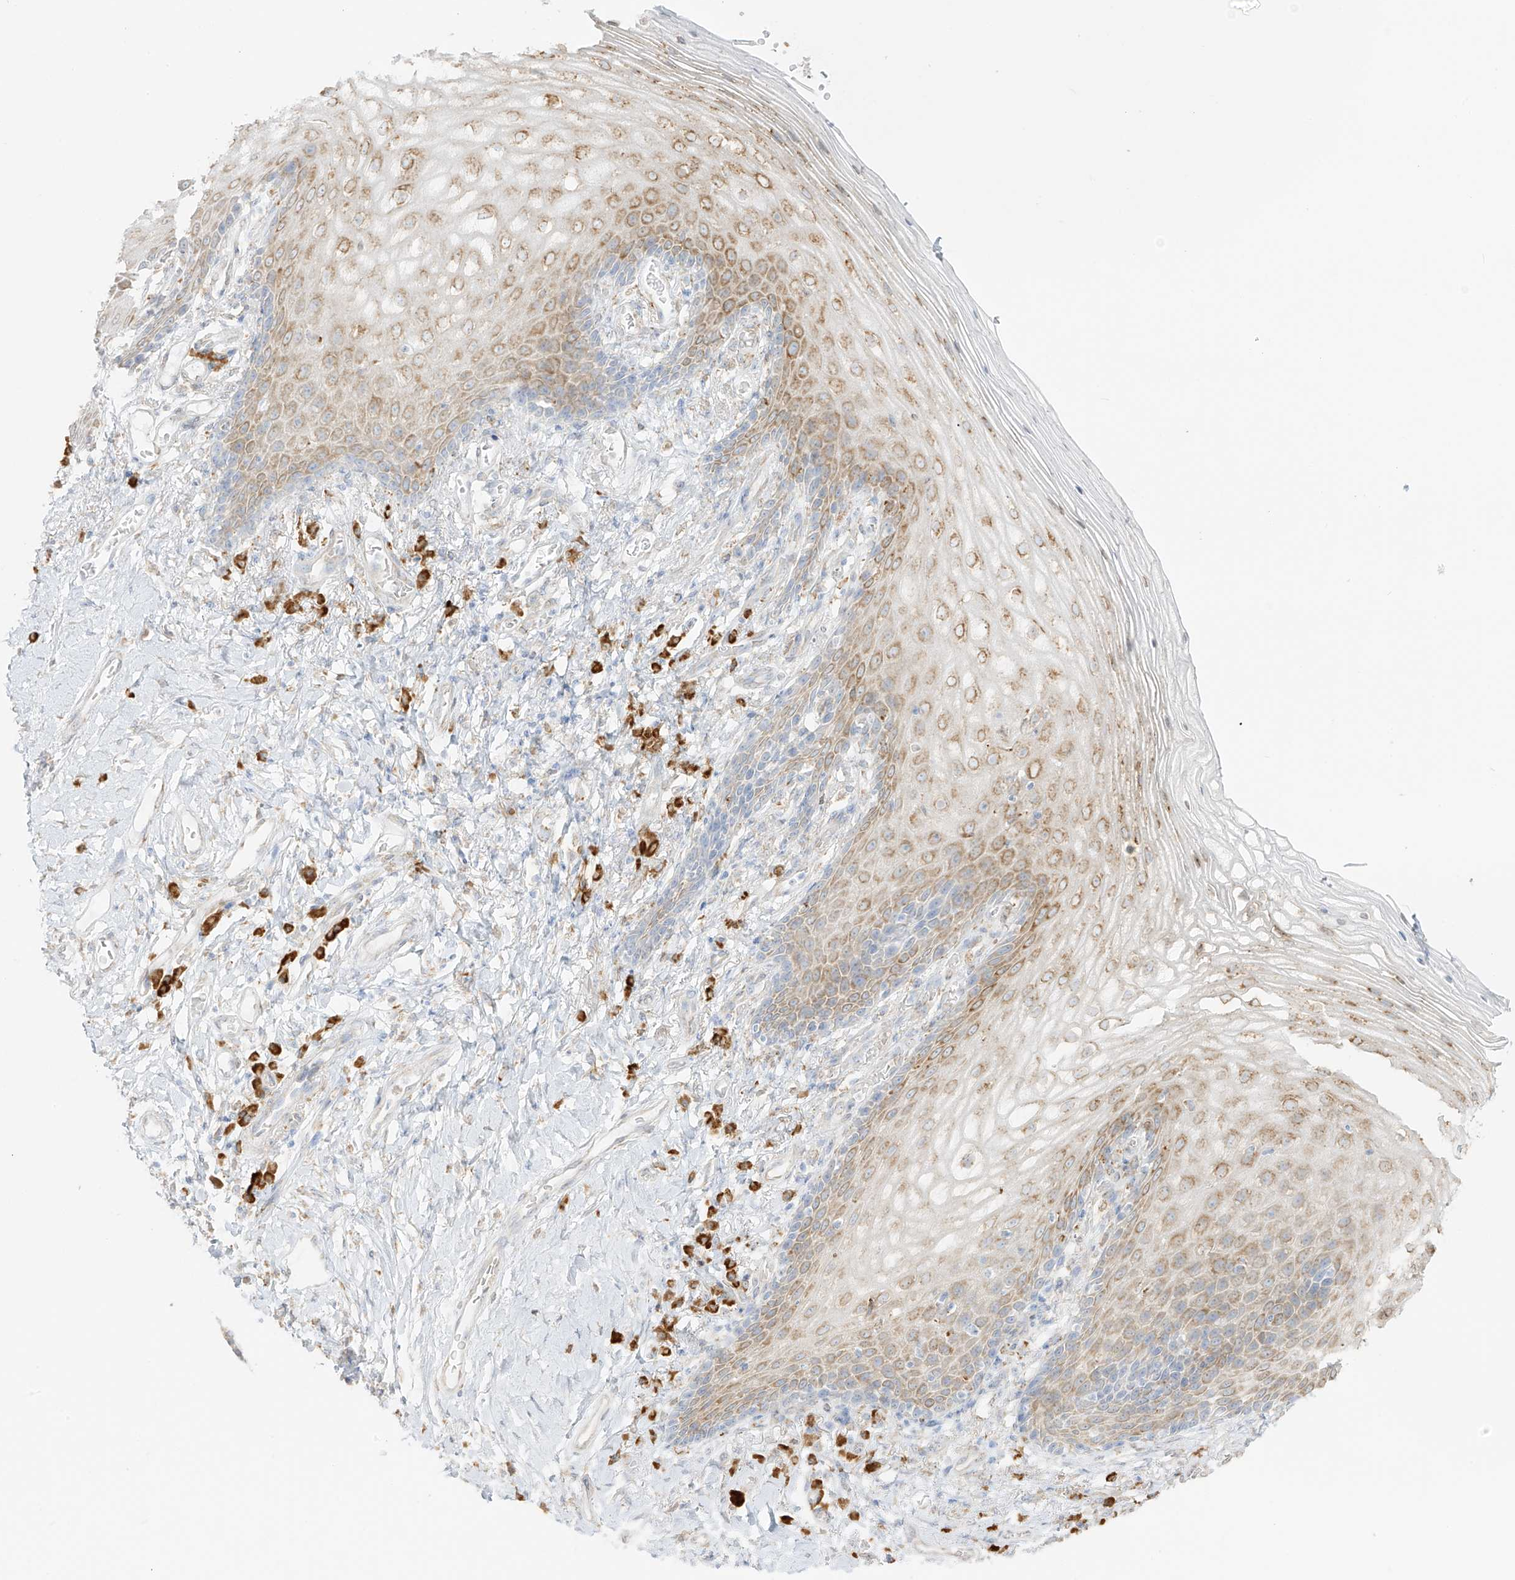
{"staining": {"intensity": "moderate", "quantity": "<25%", "location": "cytoplasmic/membranous"}, "tissue": "vagina", "cell_type": "Squamous epithelial cells", "image_type": "normal", "snomed": [{"axis": "morphology", "description": "Normal tissue, NOS"}, {"axis": "topography", "description": "Vagina"}], "caption": "An immunohistochemistry (IHC) micrograph of normal tissue is shown. Protein staining in brown shows moderate cytoplasmic/membranous positivity in vagina within squamous epithelial cells.", "gene": "LRRC59", "patient": {"sex": "female", "age": 60}}